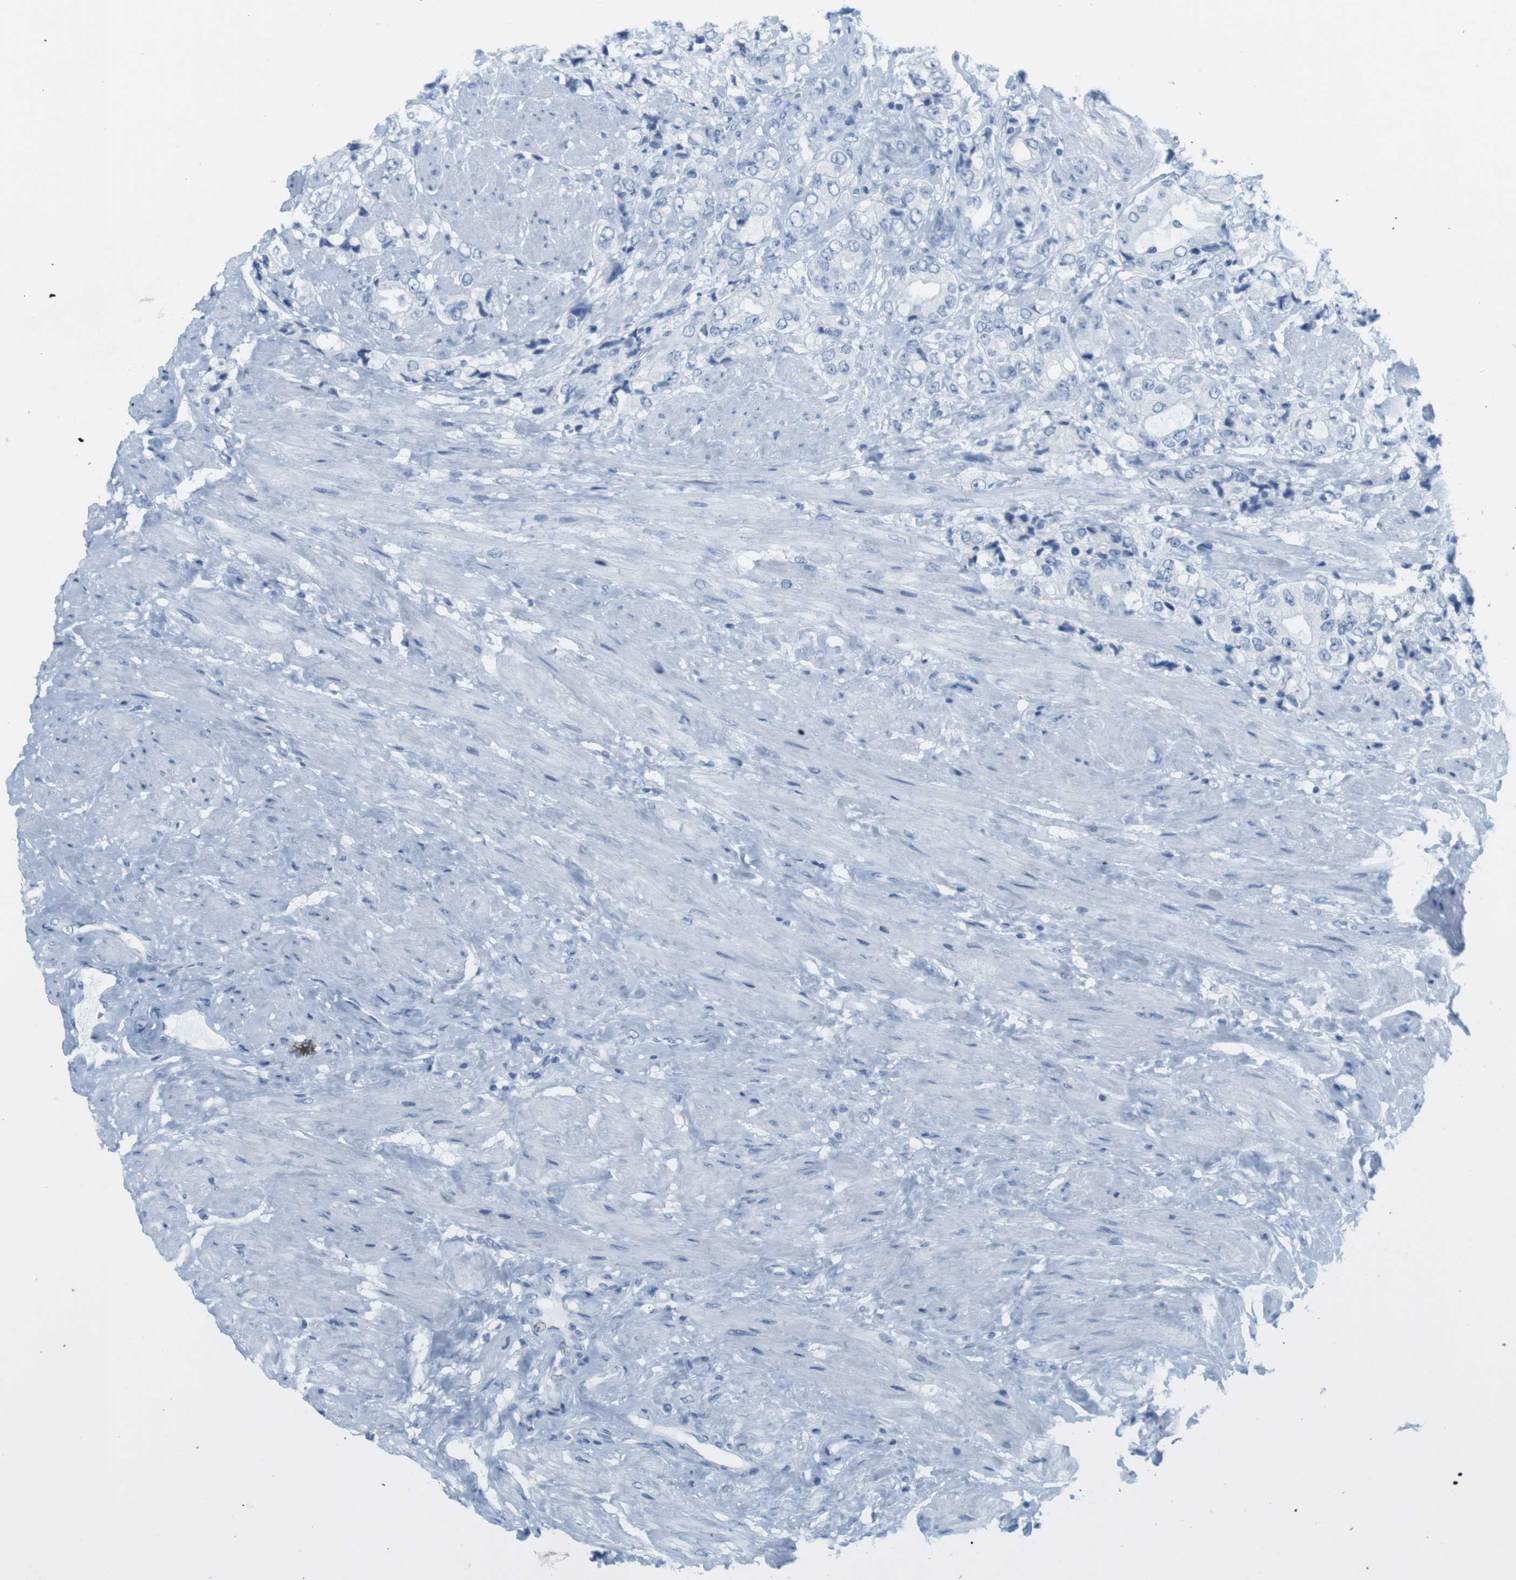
{"staining": {"intensity": "negative", "quantity": "none", "location": "none"}, "tissue": "prostate cancer", "cell_type": "Tumor cells", "image_type": "cancer", "snomed": [{"axis": "morphology", "description": "Adenocarcinoma, High grade"}, {"axis": "topography", "description": "Prostate"}], "caption": "Prostate cancer was stained to show a protein in brown. There is no significant positivity in tumor cells.", "gene": "TNNT2", "patient": {"sex": "male", "age": 61}}